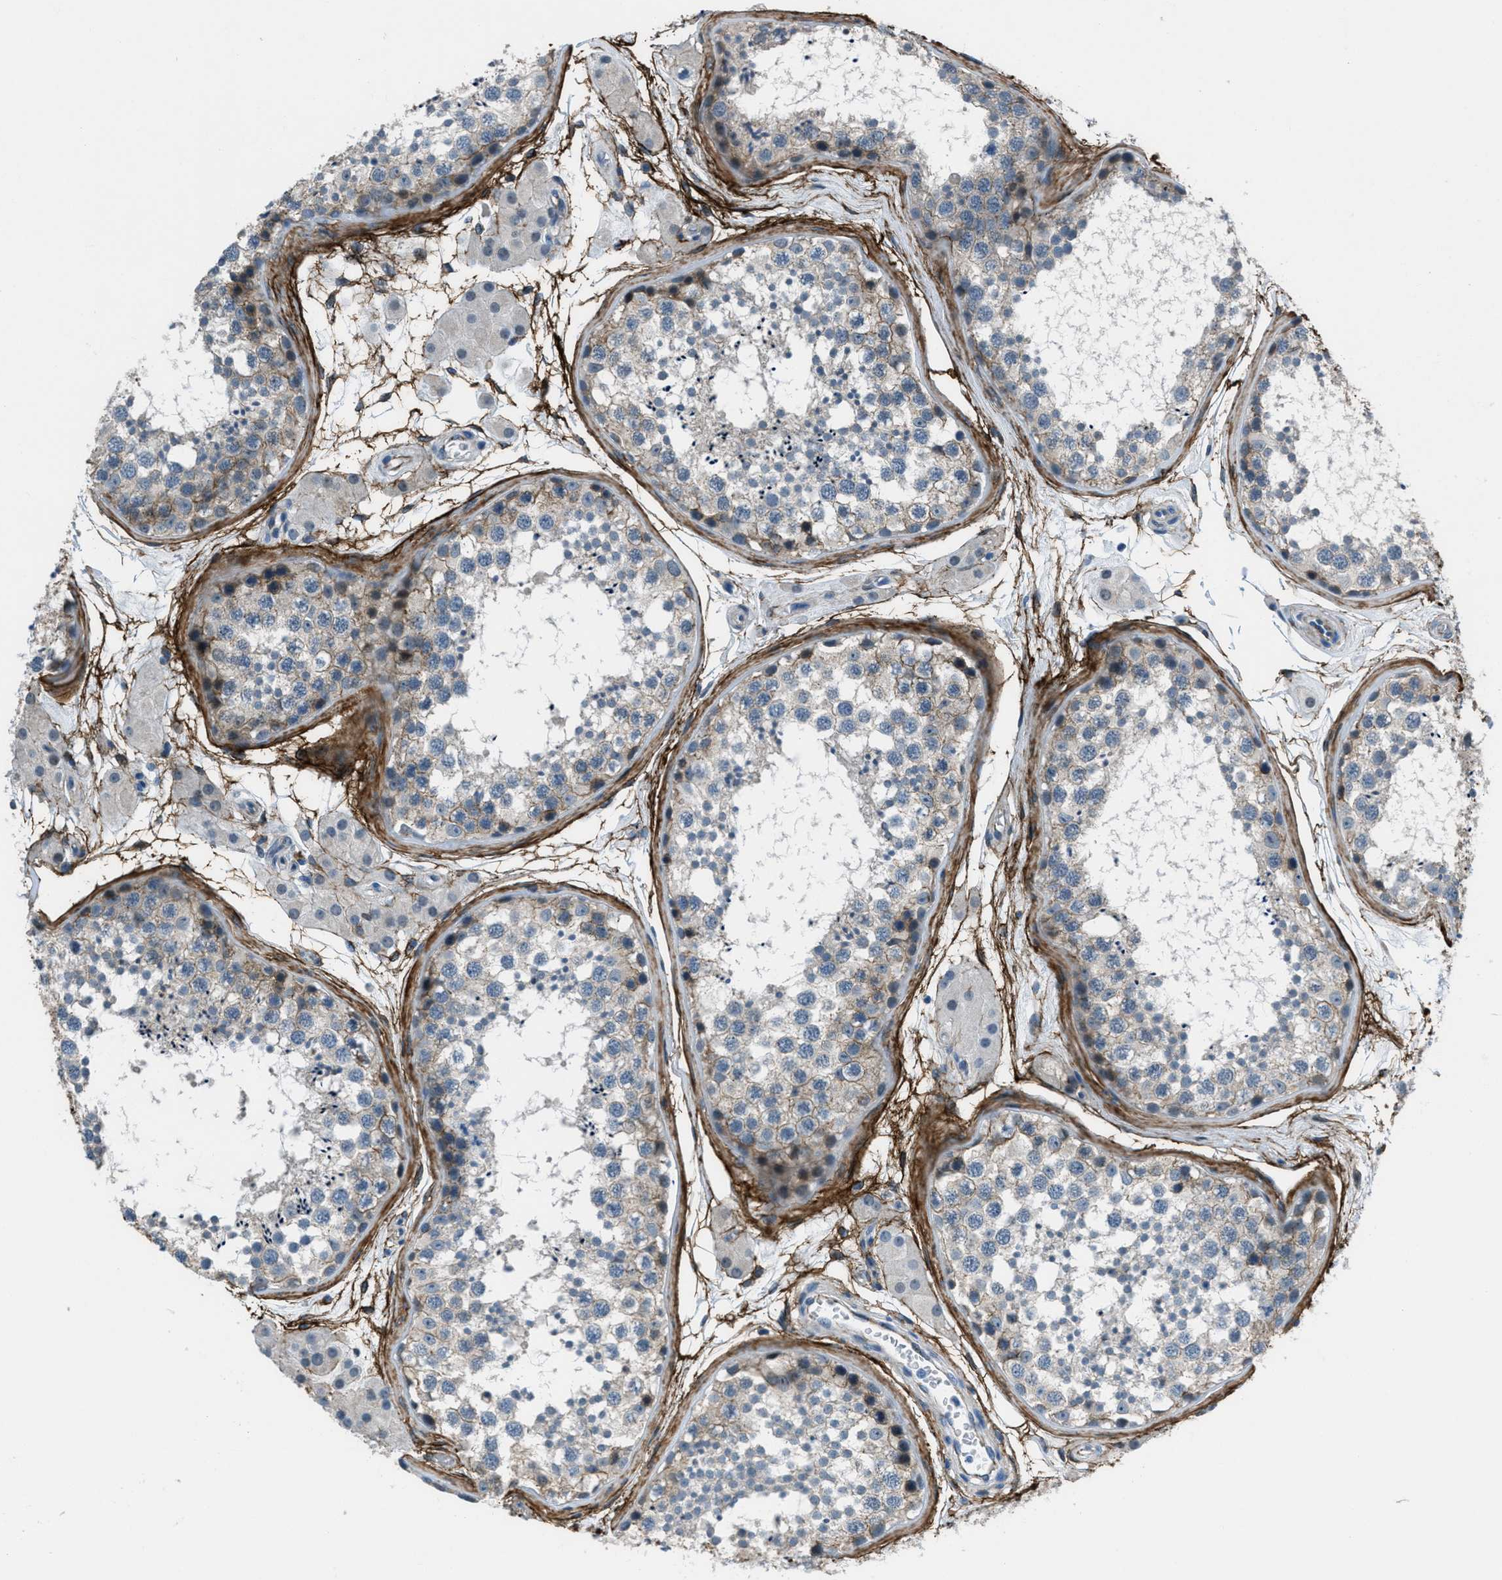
{"staining": {"intensity": "weak", "quantity": "<25%", "location": "cytoplasmic/membranous"}, "tissue": "testis", "cell_type": "Cells in seminiferous ducts", "image_type": "normal", "snomed": [{"axis": "morphology", "description": "Normal tissue, NOS"}, {"axis": "topography", "description": "Testis"}], "caption": "IHC photomicrograph of normal human testis stained for a protein (brown), which displays no expression in cells in seminiferous ducts.", "gene": "FBN1", "patient": {"sex": "male", "age": 56}}